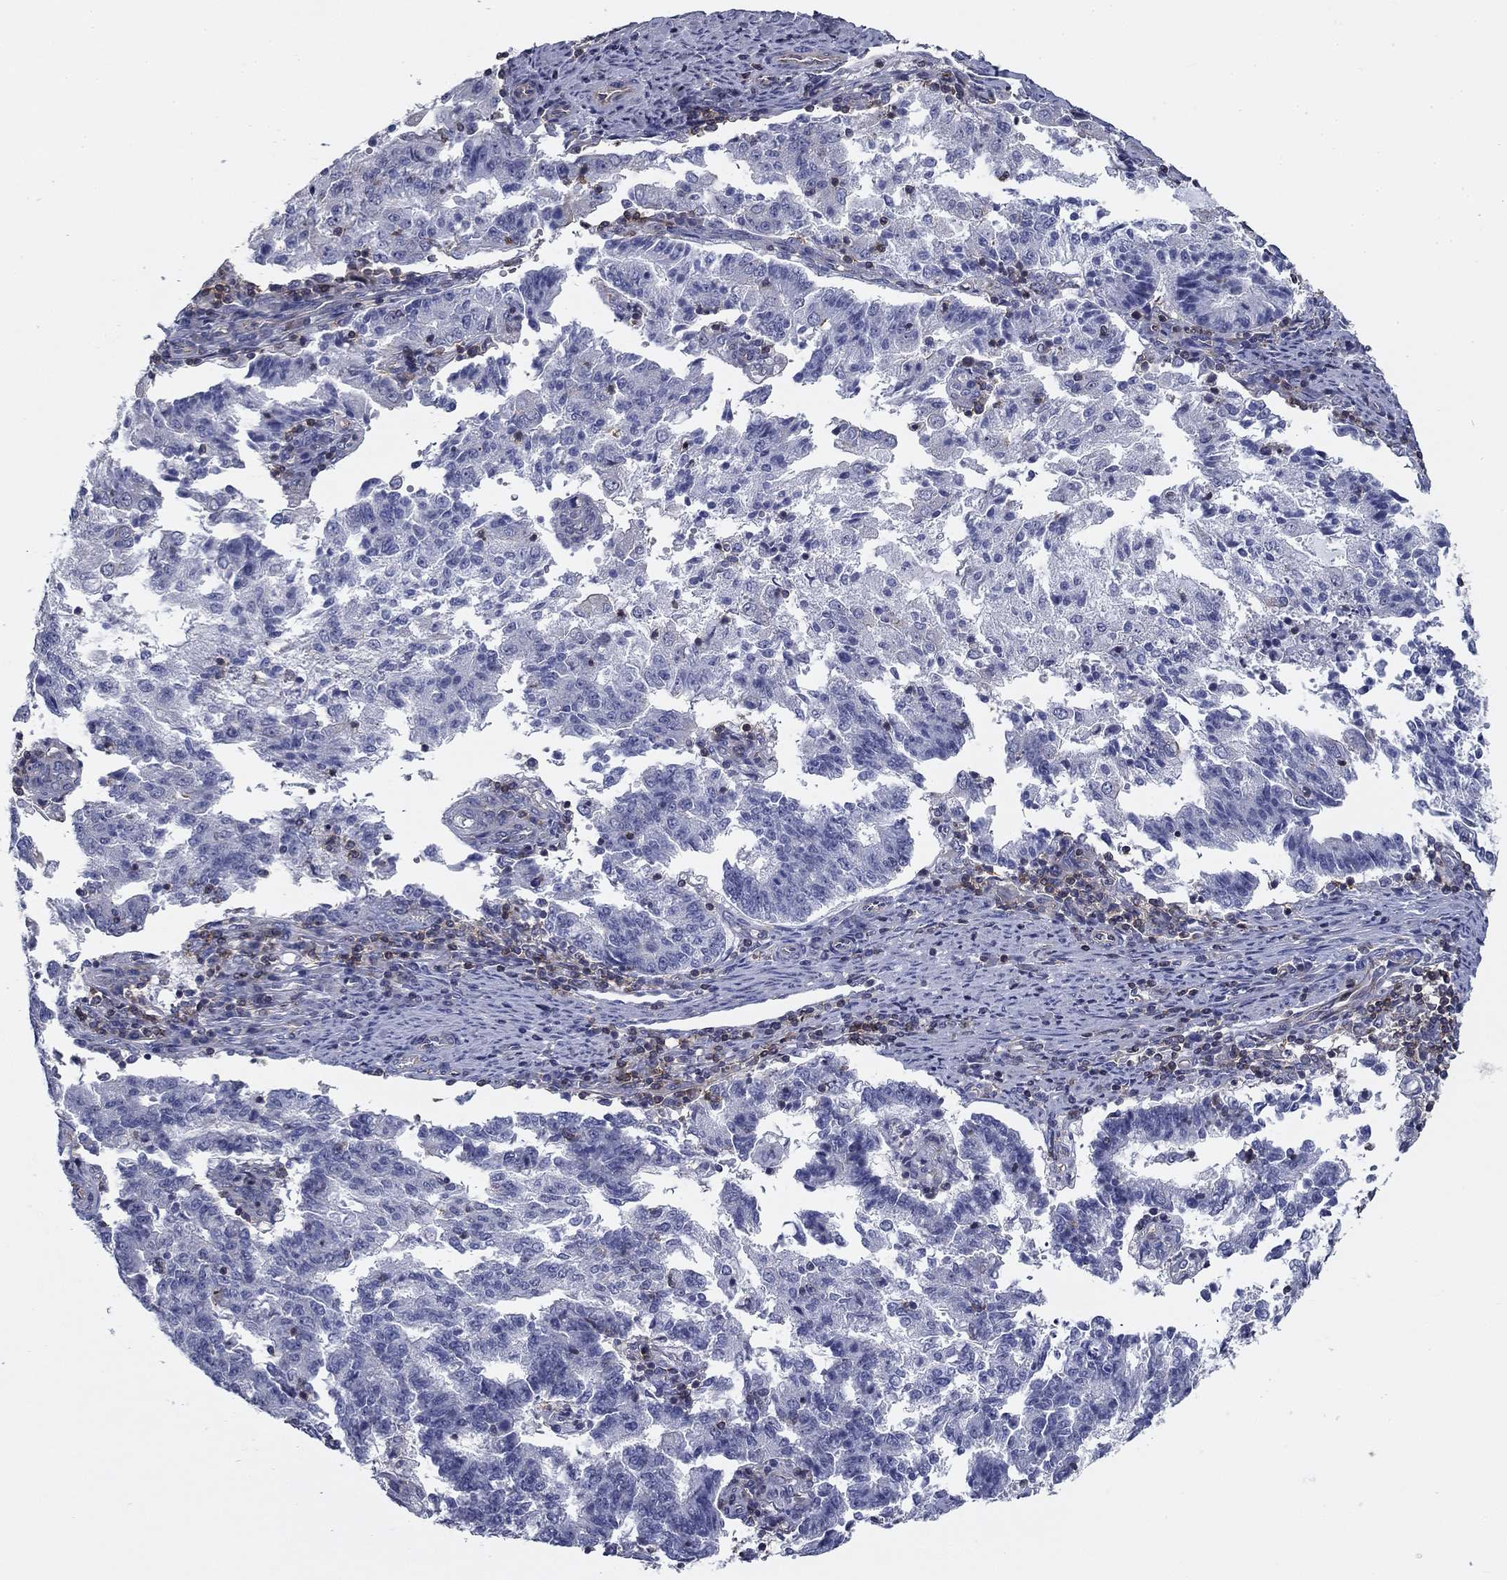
{"staining": {"intensity": "negative", "quantity": "none", "location": "none"}, "tissue": "endometrial cancer", "cell_type": "Tumor cells", "image_type": "cancer", "snomed": [{"axis": "morphology", "description": "Adenocarcinoma, NOS"}, {"axis": "topography", "description": "Endometrium"}], "caption": "An IHC histopathology image of endometrial cancer (adenocarcinoma) is shown. There is no staining in tumor cells of endometrial cancer (adenocarcinoma).", "gene": "SIT1", "patient": {"sex": "female", "age": 82}}